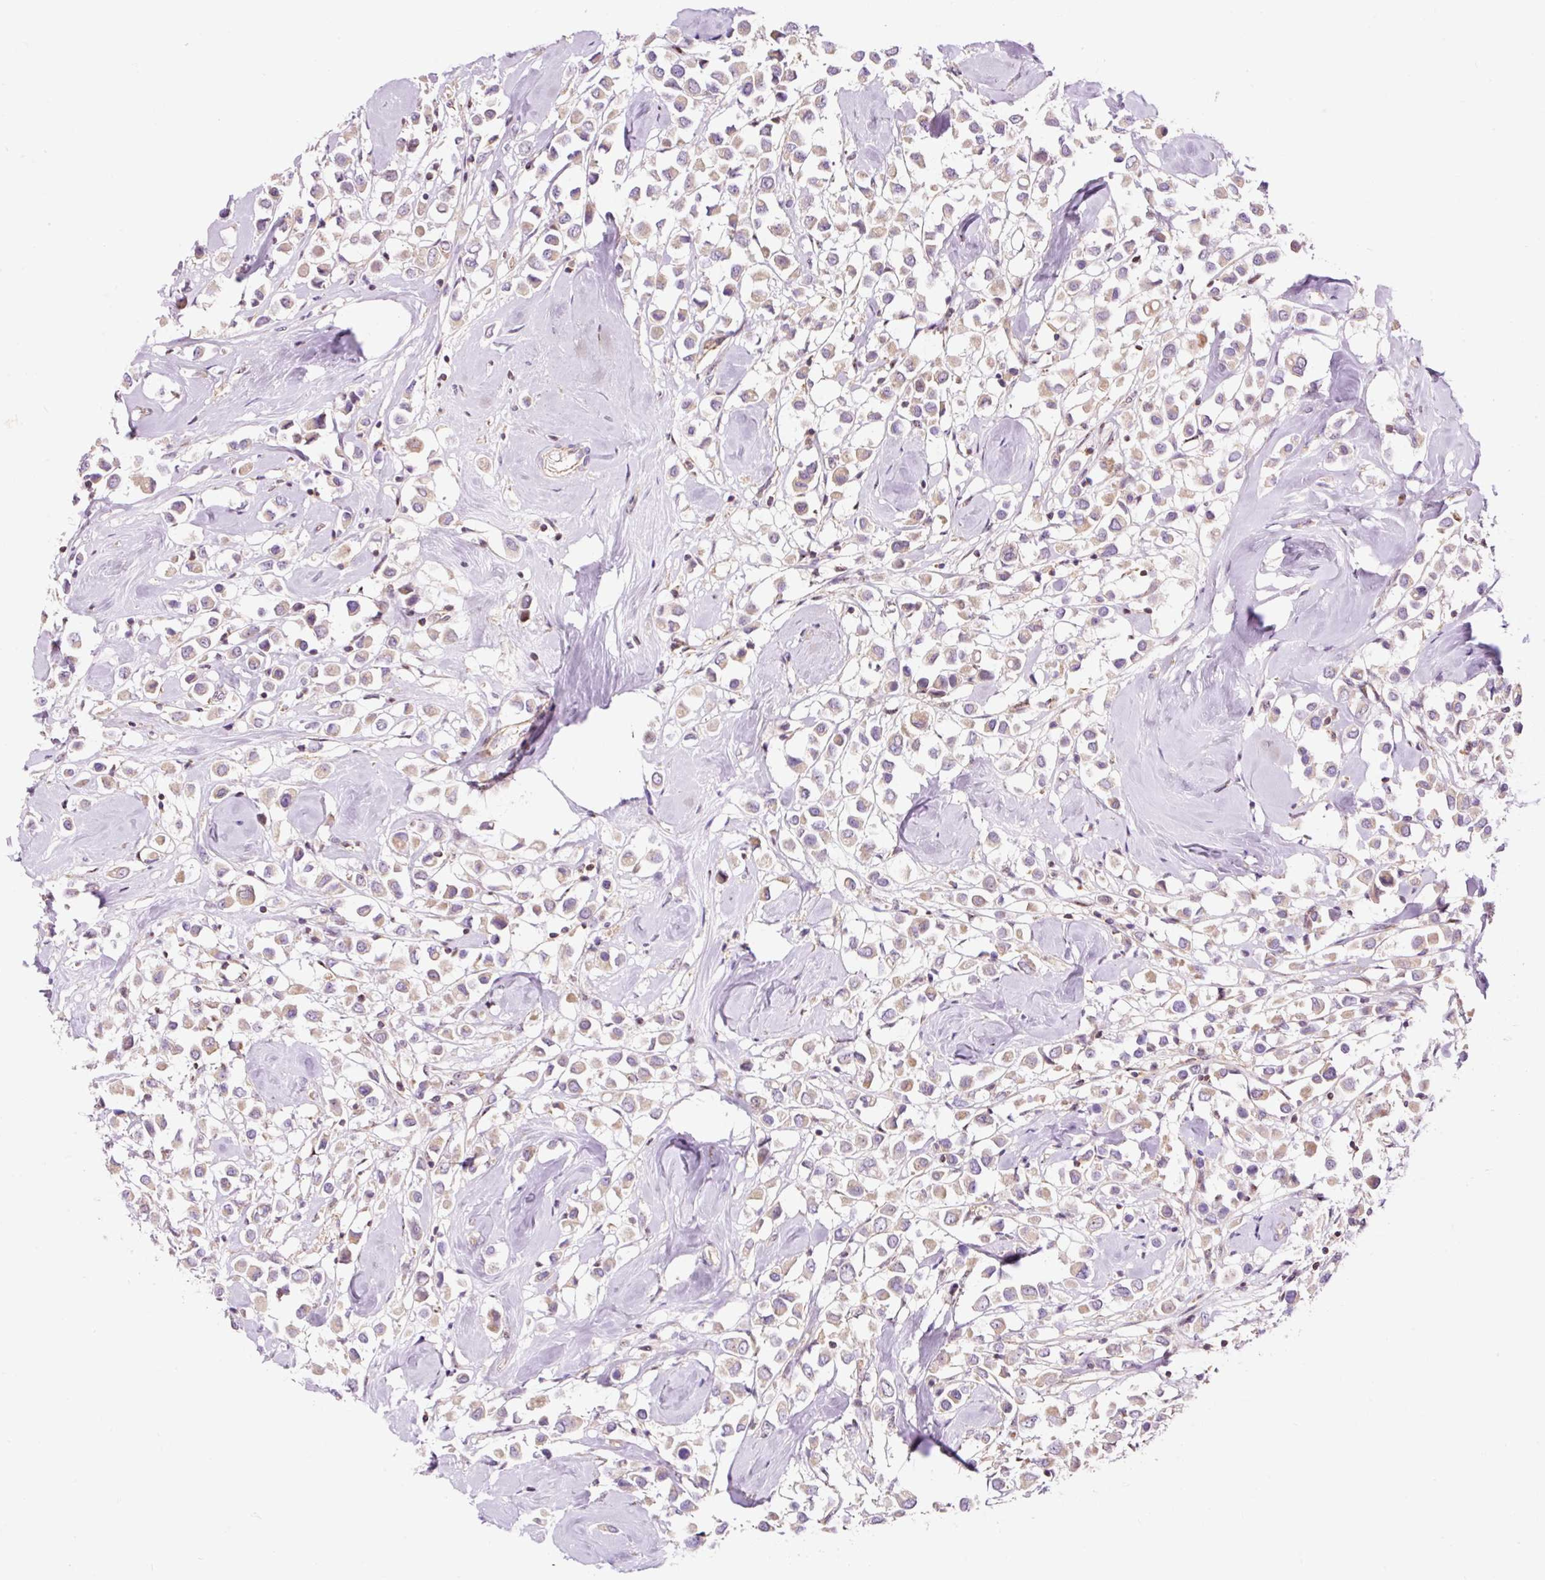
{"staining": {"intensity": "weak", "quantity": "25%-75%", "location": "cytoplasmic/membranous"}, "tissue": "breast cancer", "cell_type": "Tumor cells", "image_type": "cancer", "snomed": [{"axis": "morphology", "description": "Duct carcinoma"}, {"axis": "topography", "description": "Breast"}], "caption": "Invasive ductal carcinoma (breast) stained for a protein (brown) demonstrates weak cytoplasmic/membranous positive staining in approximately 25%-75% of tumor cells.", "gene": "BOLA3", "patient": {"sex": "female", "age": 61}}